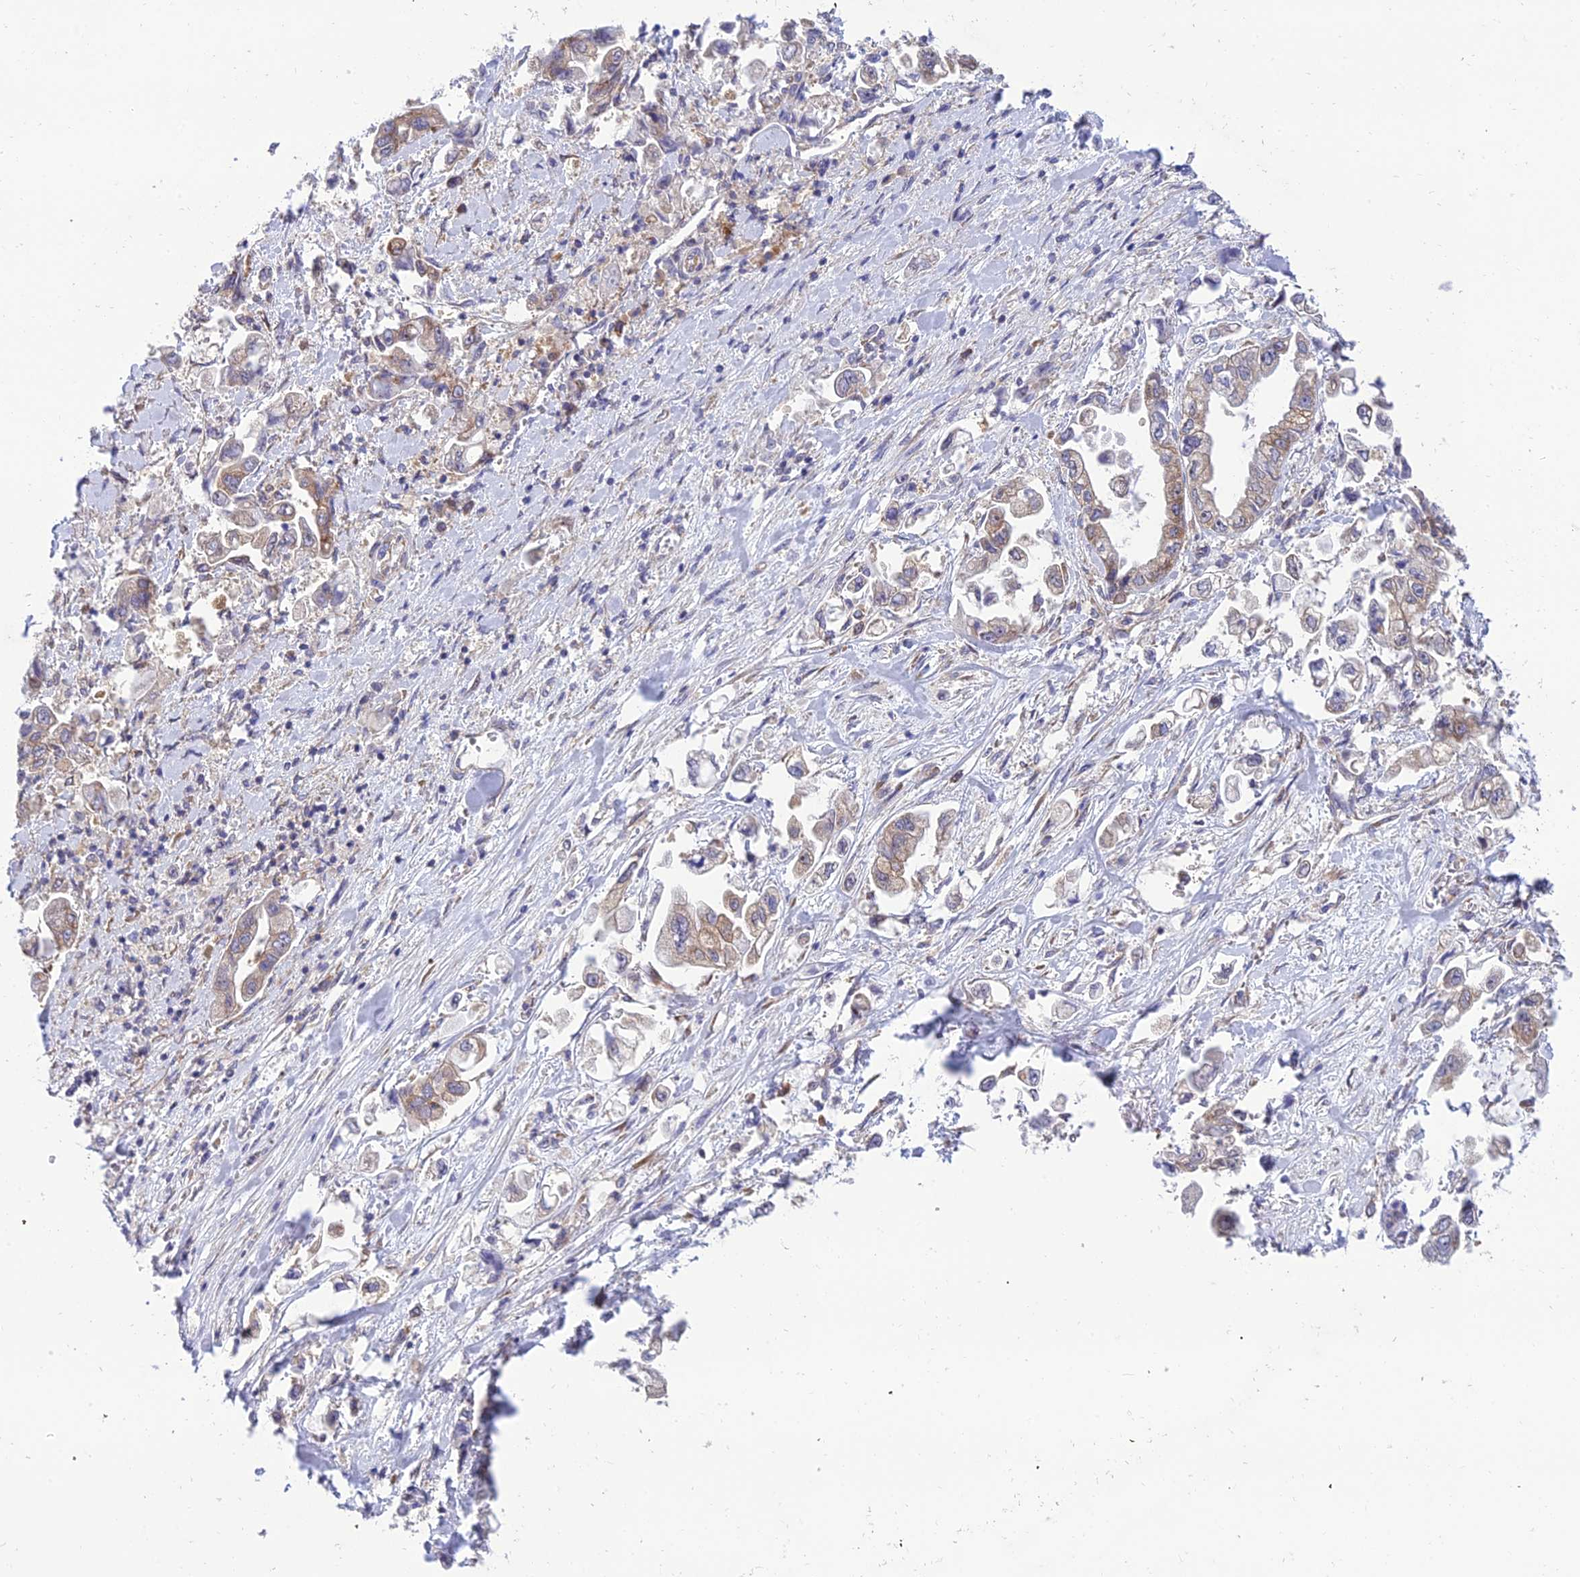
{"staining": {"intensity": "moderate", "quantity": "25%-75%", "location": "cytoplasmic/membranous"}, "tissue": "stomach cancer", "cell_type": "Tumor cells", "image_type": "cancer", "snomed": [{"axis": "morphology", "description": "Adenocarcinoma, NOS"}, {"axis": "topography", "description": "Stomach"}], "caption": "Tumor cells demonstrate moderate cytoplasmic/membranous staining in about 25%-75% of cells in adenocarcinoma (stomach).", "gene": "CLCN7", "patient": {"sex": "male", "age": 62}}